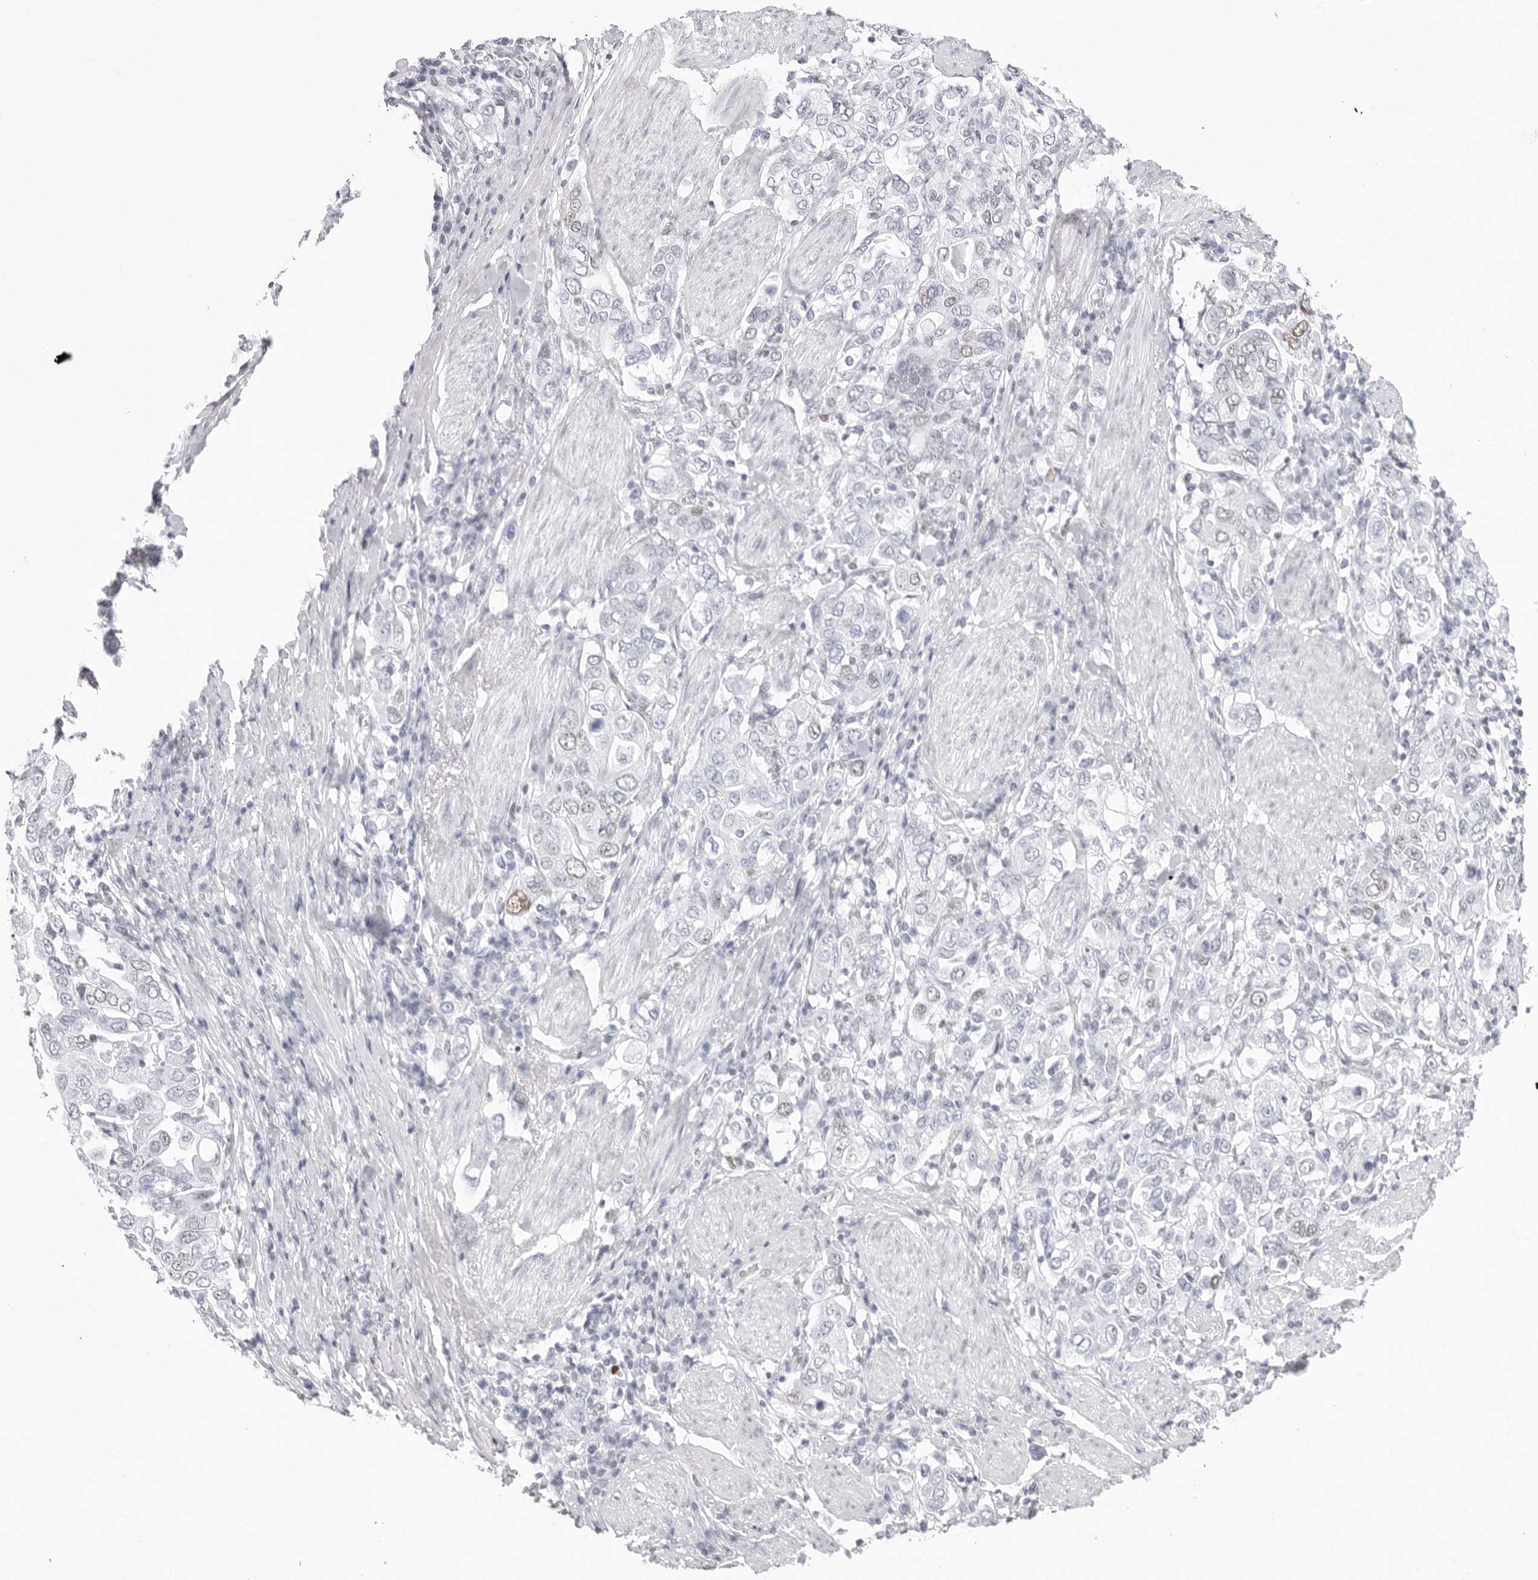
{"staining": {"intensity": "weak", "quantity": "<25%", "location": "nuclear"}, "tissue": "stomach cancer", "cell_type": "Tumor cells", "image_type": "cancer", "snomed": [{"axis": "morphology", "description": "Adenocarcinoma, NOS"}, {"axis": "topography", "description": "Stomach, upper"}], "caption": "Stomach cancer (adenocarcinoma) was stained to show a protein in brown. There is no significant expression in tumor cells. (DAB (3,3'-diaminobenzidine) IHC, high magnification).", "gene": "NASP", "patient": {"sex": "male", "age": 62}}